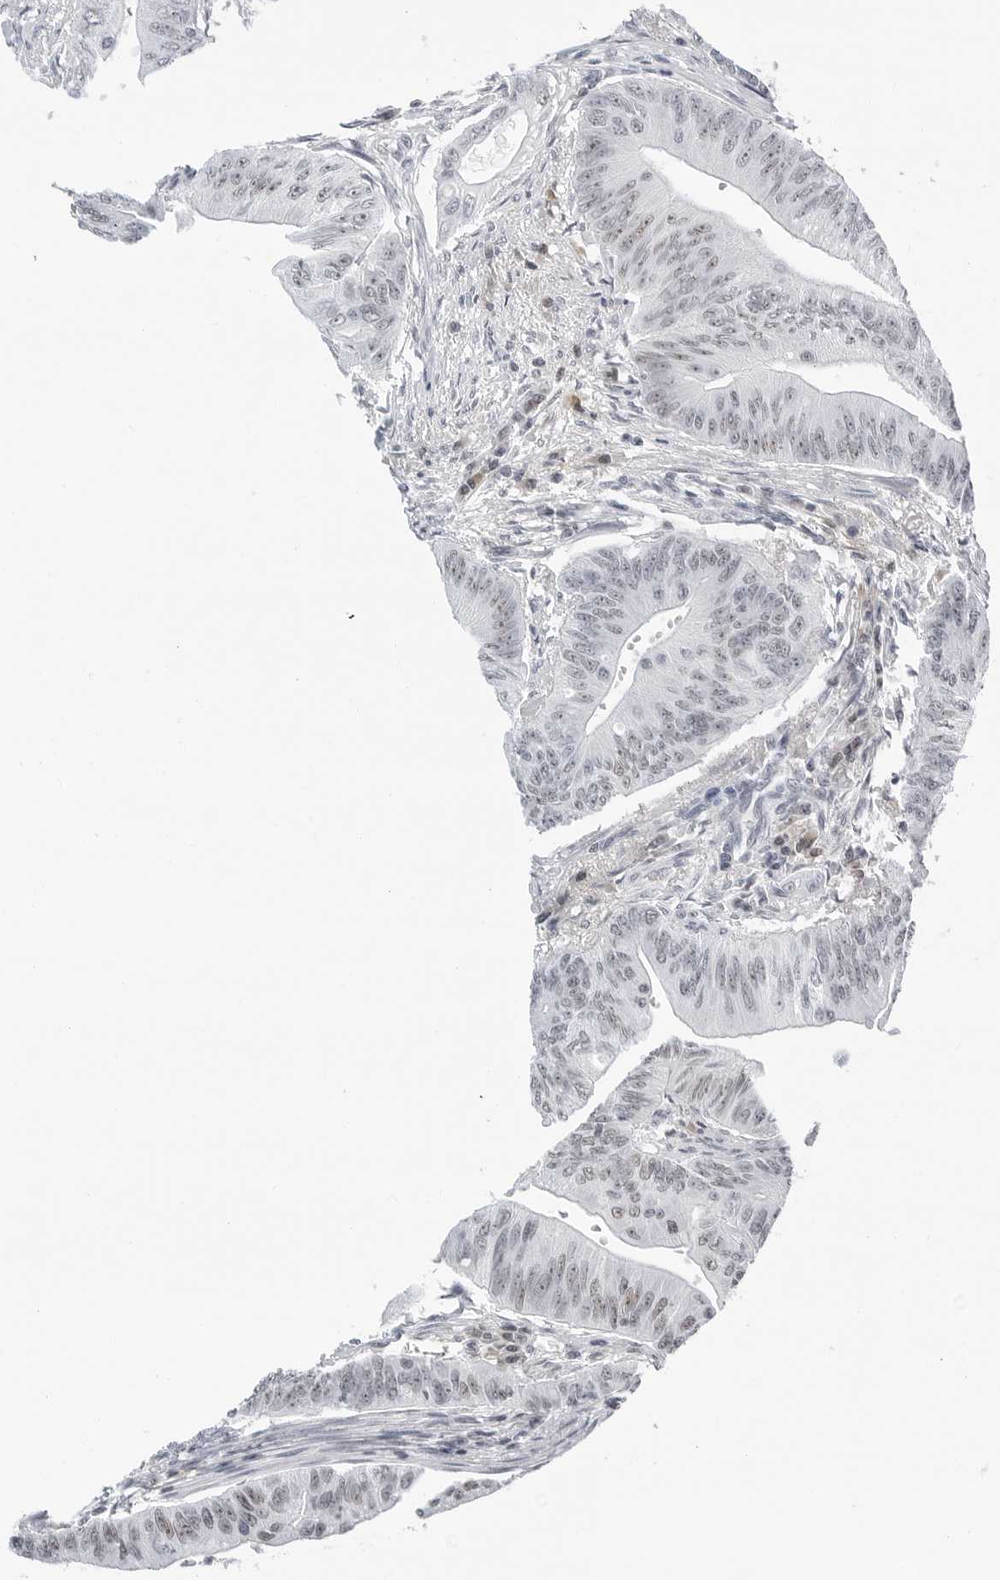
{"staining": {"intensity": "negative", "quantity": "none", "location": "none"}, "tissue": "colorectal cancer", "cell_type": "Tumor cells", "image_type": "cancer", "snomed": [{"axis": "morphology", "description": "Adenoma, NOS"}, {"axis": "morphology", "description": "Adenocarcinoma, NOS"}, {"axis": "topography", "description": "Colon"}], "caption": "This is an IHC photomicrograph of human colorectal cancer. There is no staining in tumor cells.", "gene": "WRAP53", "patient": {"sex": "male", "age": 79}}